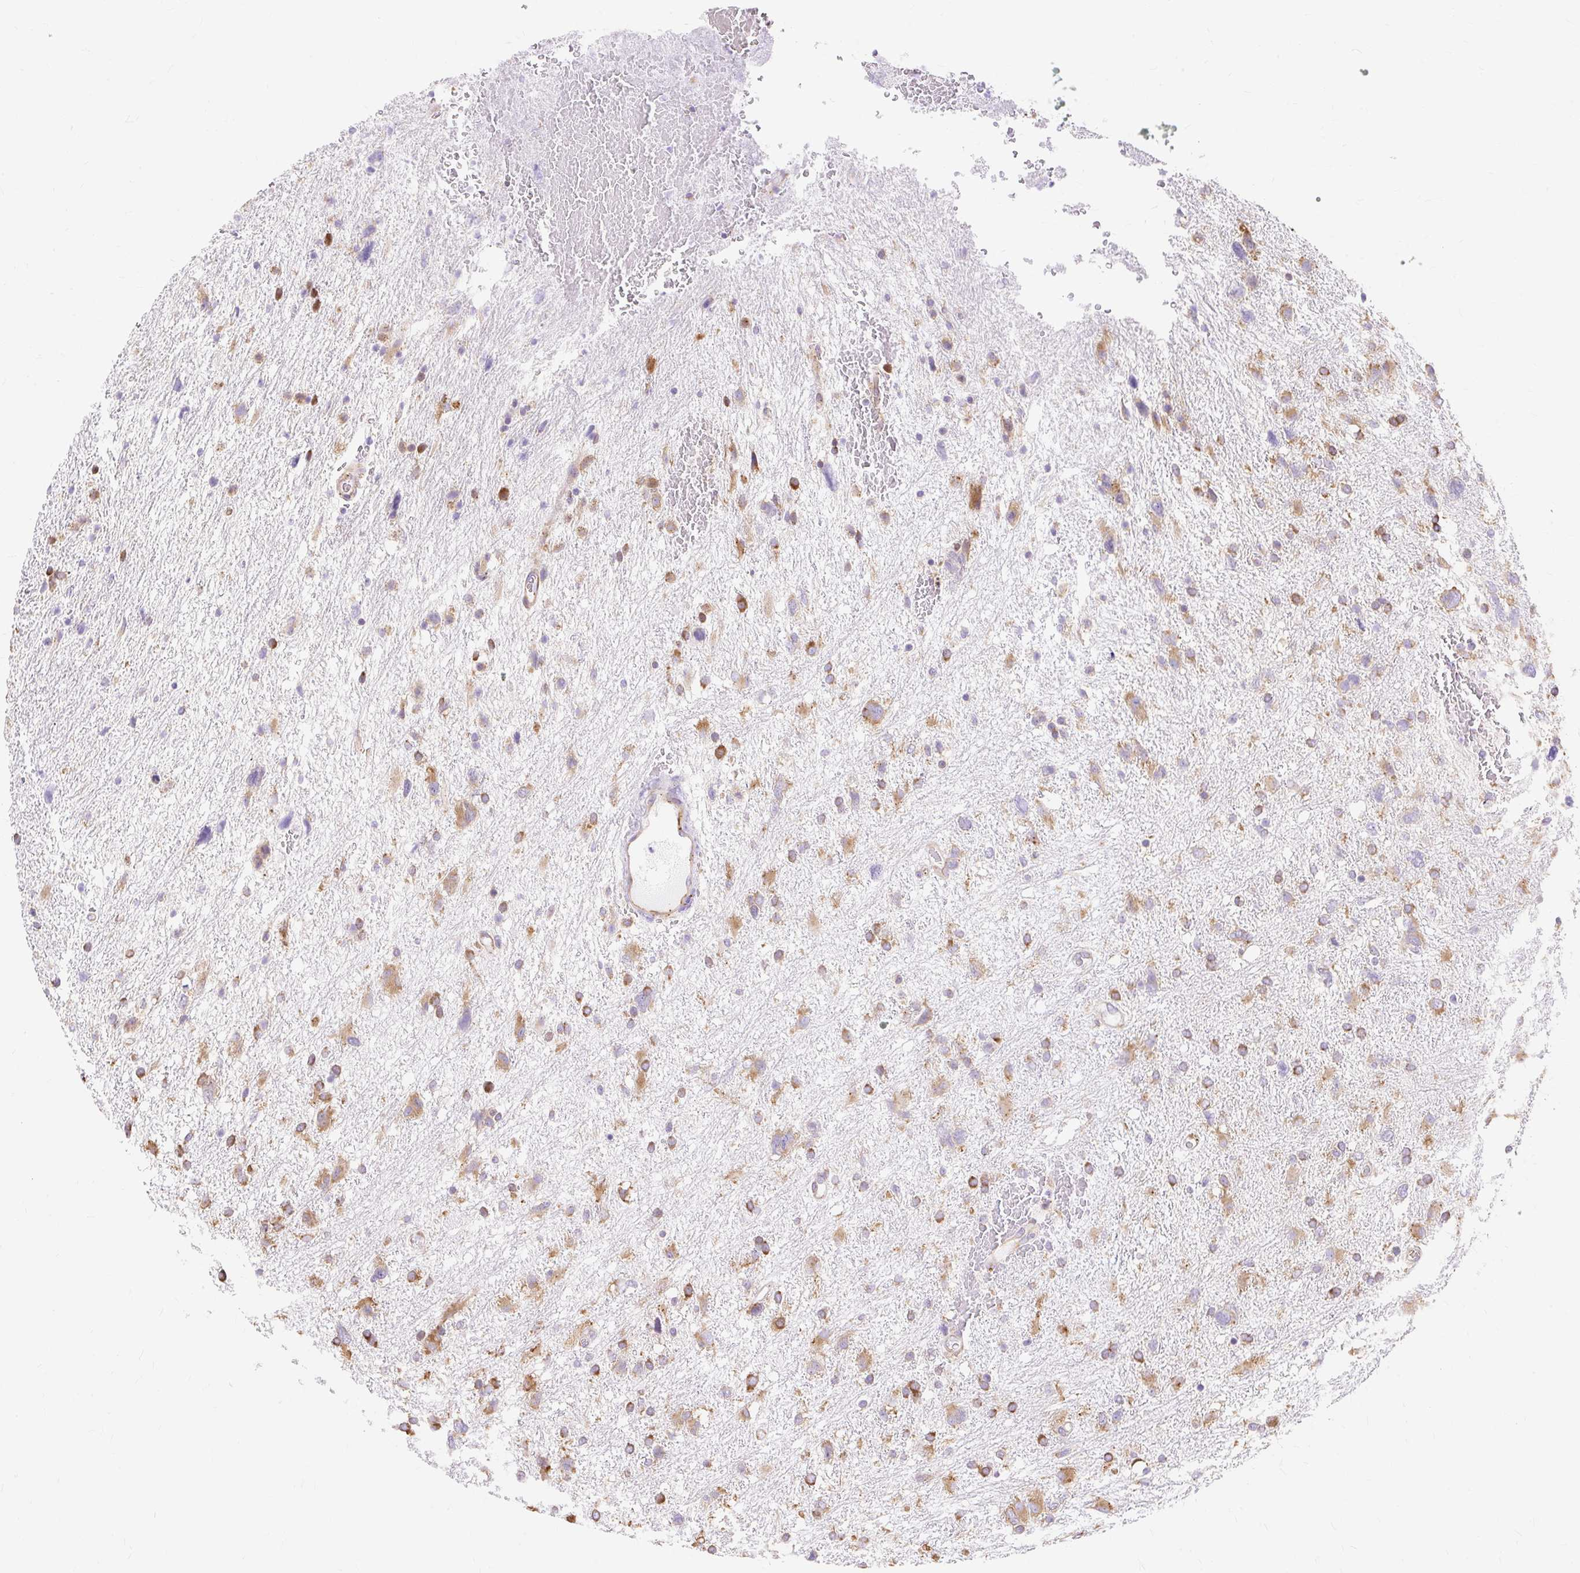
{"staining": {"intensity": "moderate", "quantity": ">75%", "location": "cytoplasmic/membranous"}, "tissue": "glioma", "cell_type": "Tumor cells", "image_type": "cancer", "snomed": [{"axis": "morphology", "description": "Glioma, malignant, High grade"}, {"axis": "topography", "description": "Brain"}], "caption": "Immunohistochemical staining of glioma exhibits medium levels of moderate cytoplasmic/membranous protein positivity in approximately >75% of tumor cells.", "gene": "RPS17", "patient": {"sex": "male", "age": 61}}